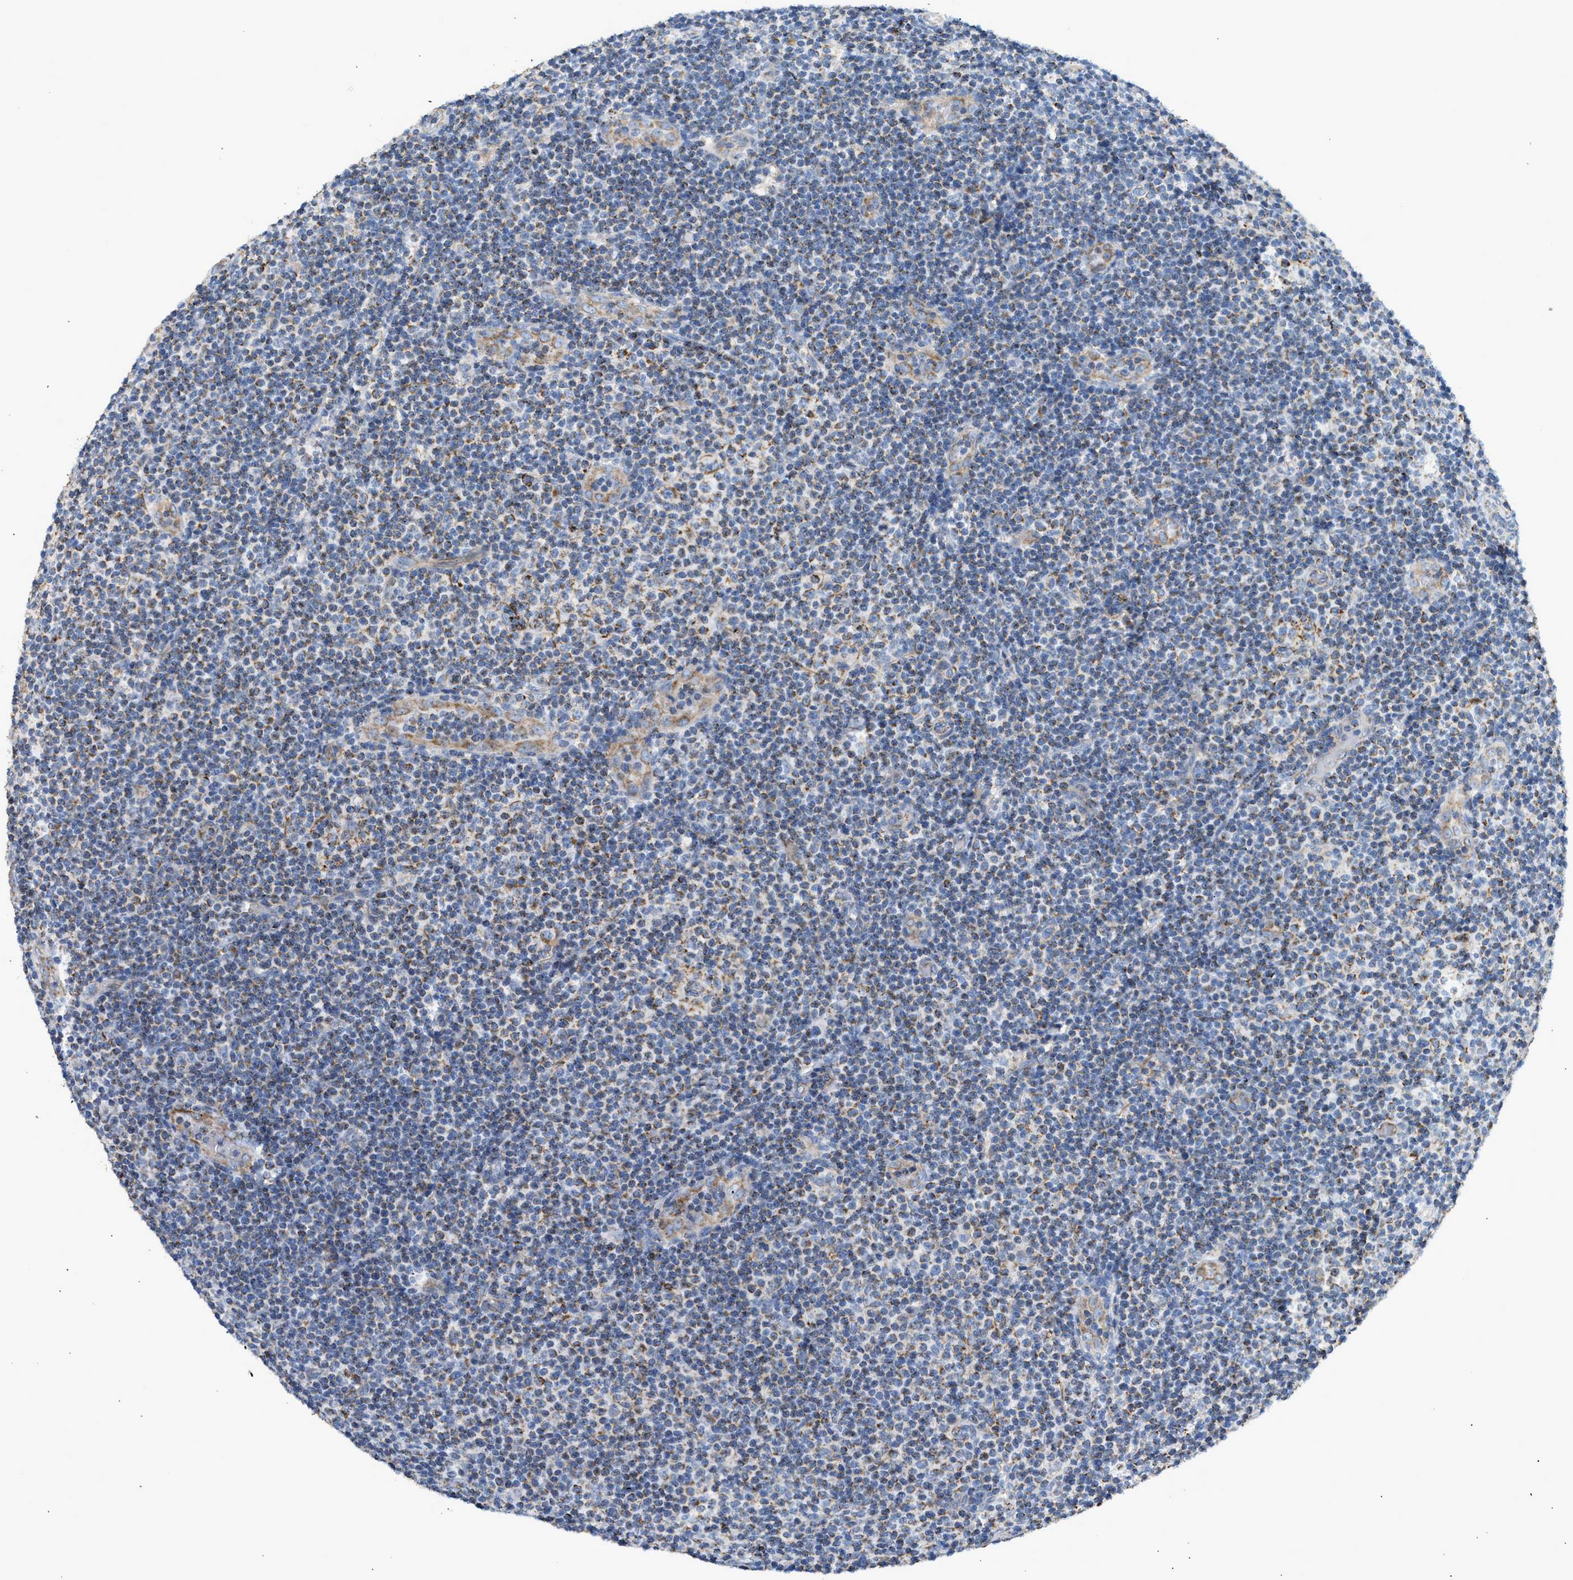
{"staining": {"intensity": "weak", "quantity": ">75%", "location": "cytoplasmic/membranous"}, "tissue": "lymphoma", "cell_type": "Tumor cells", "image_type": "cancer", "snomed": [{"axis": "morphology", "description": "Malignant lymphoma, non-Hodgkin's type, Low grade"}, {"axis": "topography", "description": "Lymph node"}], "caption": "Immunohistochemical staining of low-grade malignant lymphoma, non-Hodgkin's type exhibits low levels of weak cytoplasmic/membranous protein positivity in about >75% of tumor cells.", "gene": "GOT2", "patient": {"sex": "male", "age": 83}}